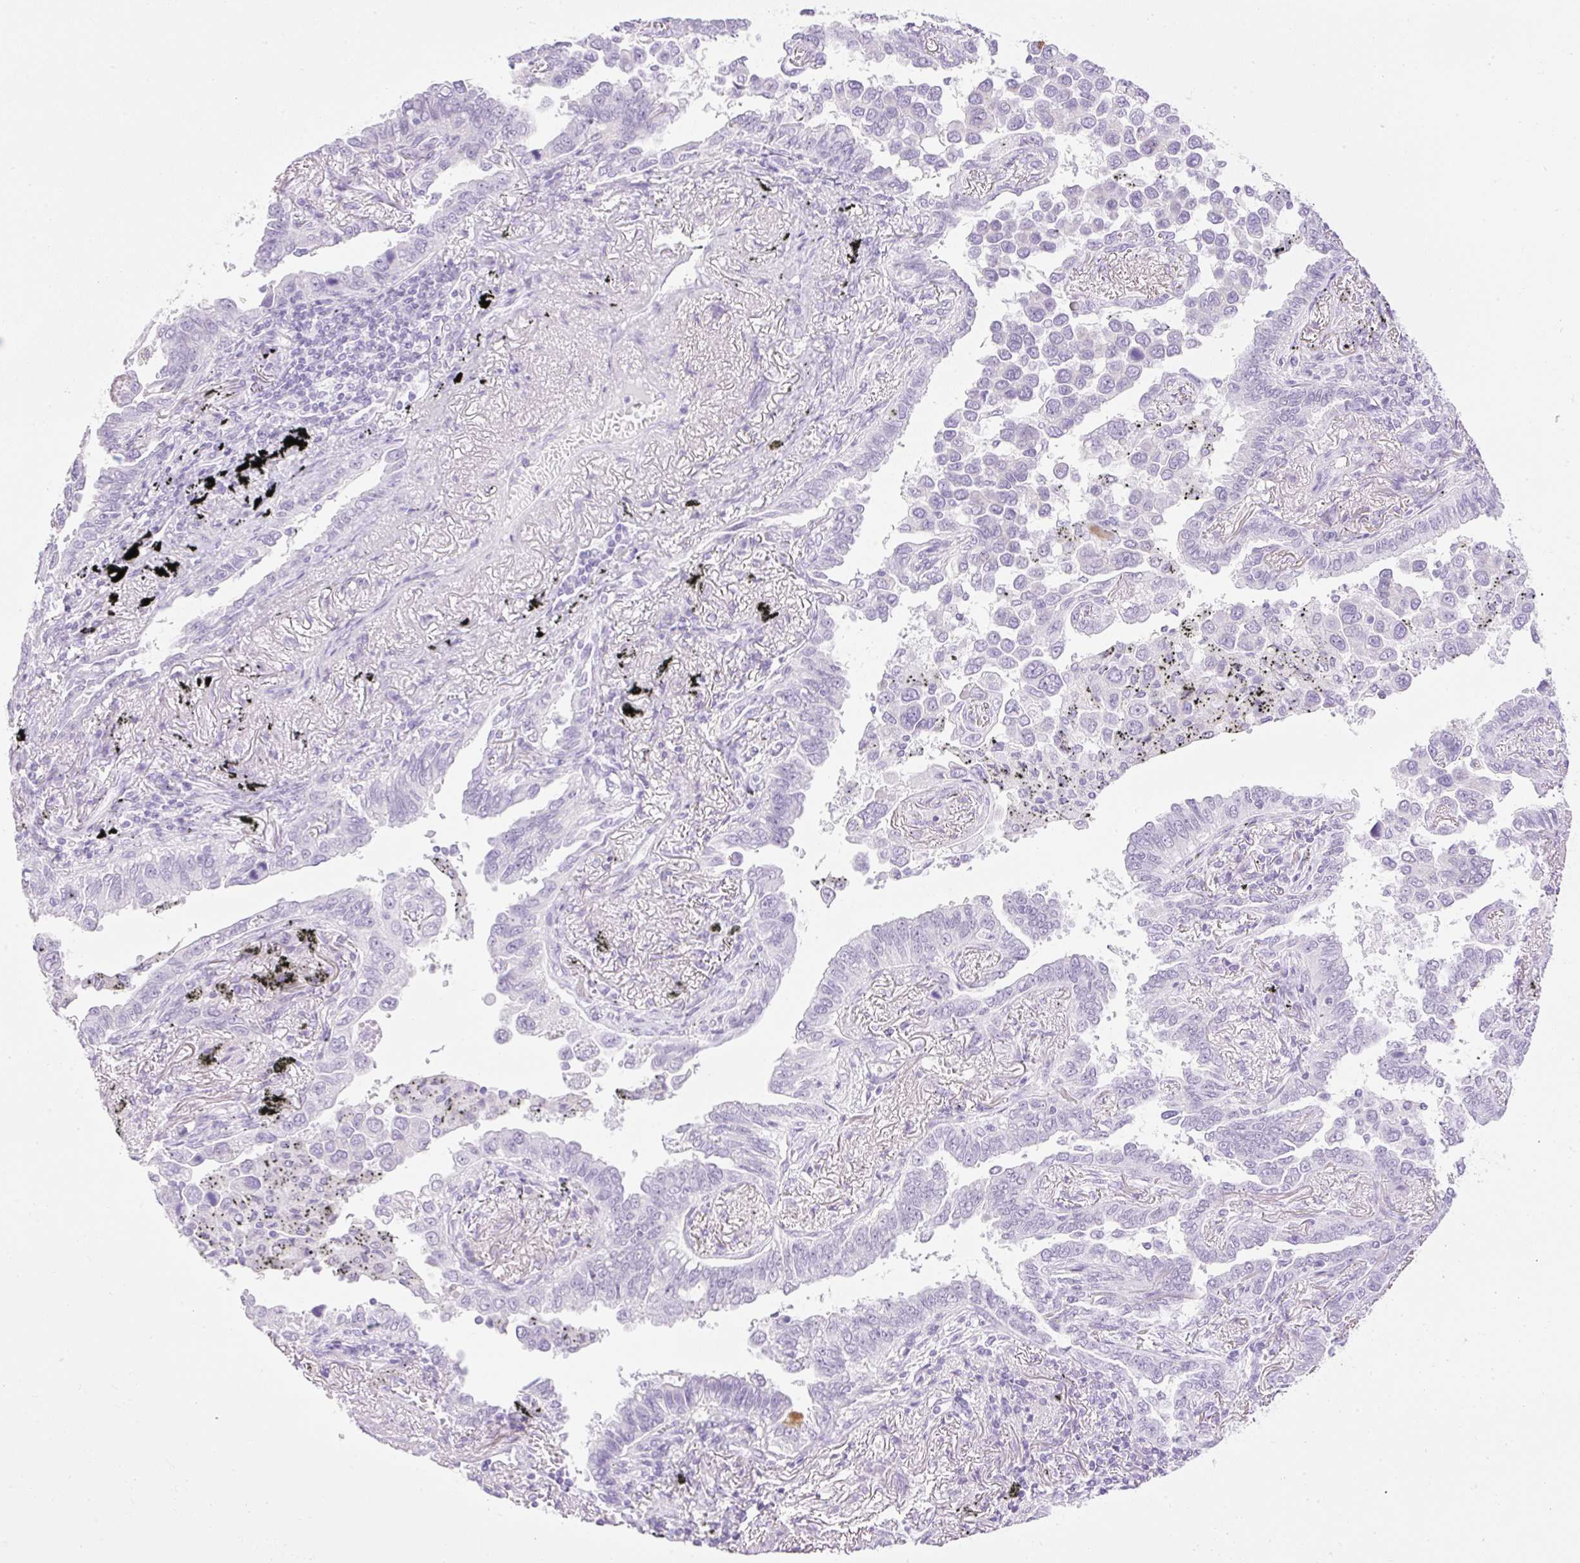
{"staining": {"intensity": "negative", "quantity": "none", "location": "none"}, "tissue": "lung cancer", "cell_type": "Tumor cells", "image_type": "cancer", "snomed": [{"axis": "morphology", "description": "Adenocarcinoma, NOS"}, {"axis": "topography", "description": "Lung"}], "caption": "Immunohistochemistry (IHC) of lung adenocarcinoma reveals no positivity in tumor cells.", "gene": "SPRR4", "patient": {"sex": "male", "age": 67}}